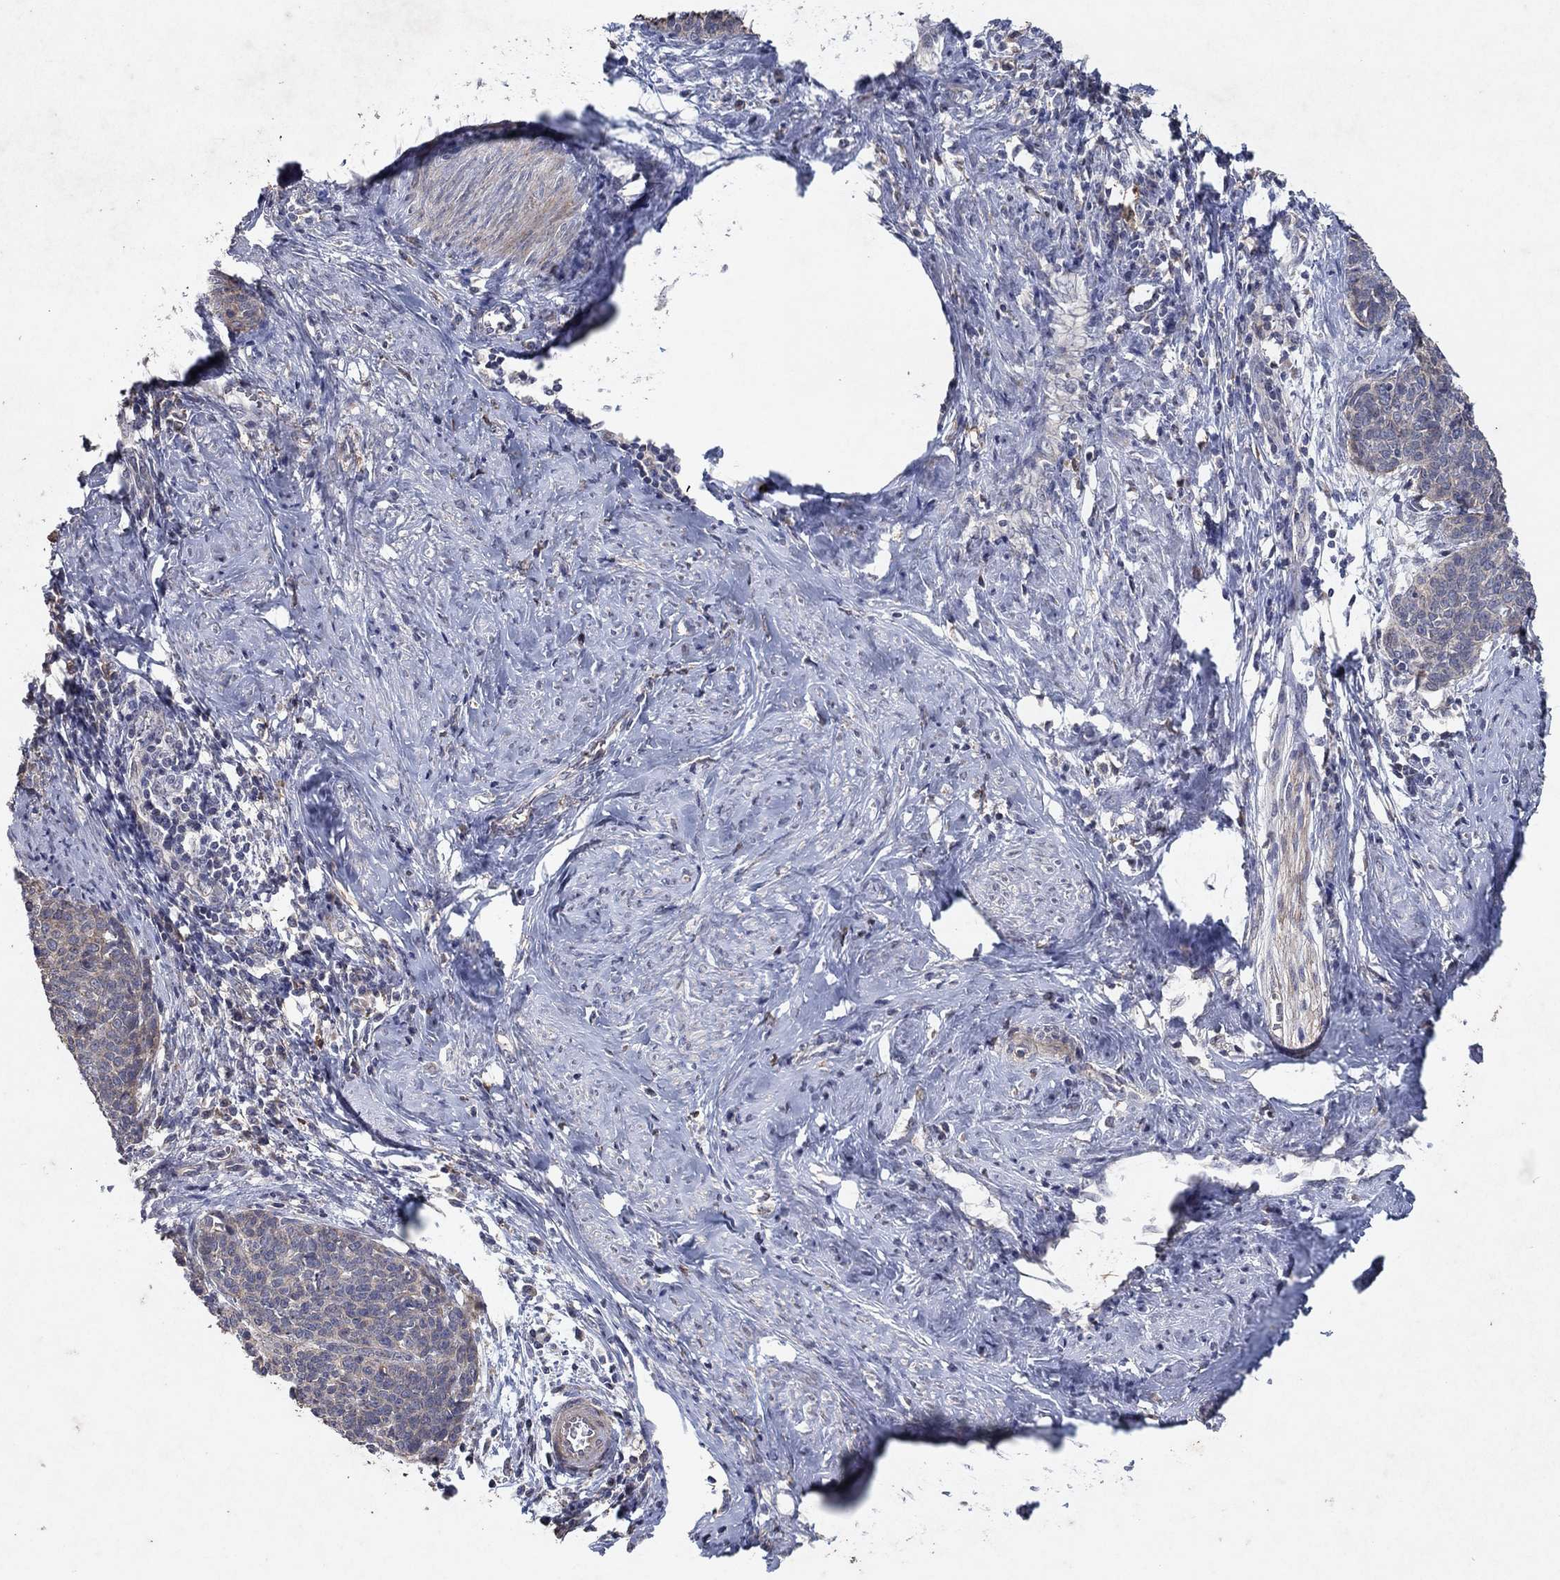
{"staining": {"intensity": "weak", "quantity": "25%-75%", "location": "cytoplasmic/membranous"}, "tissue": "cervical cancer", "cell_type": "Tumor cells", "image_type": "cancer", "snomed": [{"axis": "morphology", "description": "Normal tissue, NOS"}, {"axis": "morphology", "description": "Squamous cell carcinoma, NOS"}, {"axis": "topography", "description": "Cervix"}], "caption": "A brown stain shows weak cytoplasmic/membranous expression of a protein in human cervical cancer tumor cells. (Stains: DAB (3,3'-diaminobenzidine) in brown, nuclei in blue, Microscopy: brightfield microscopy at high magnification).", "gene": "FRG1", "patient": {"sex": "female", "age": 39}}